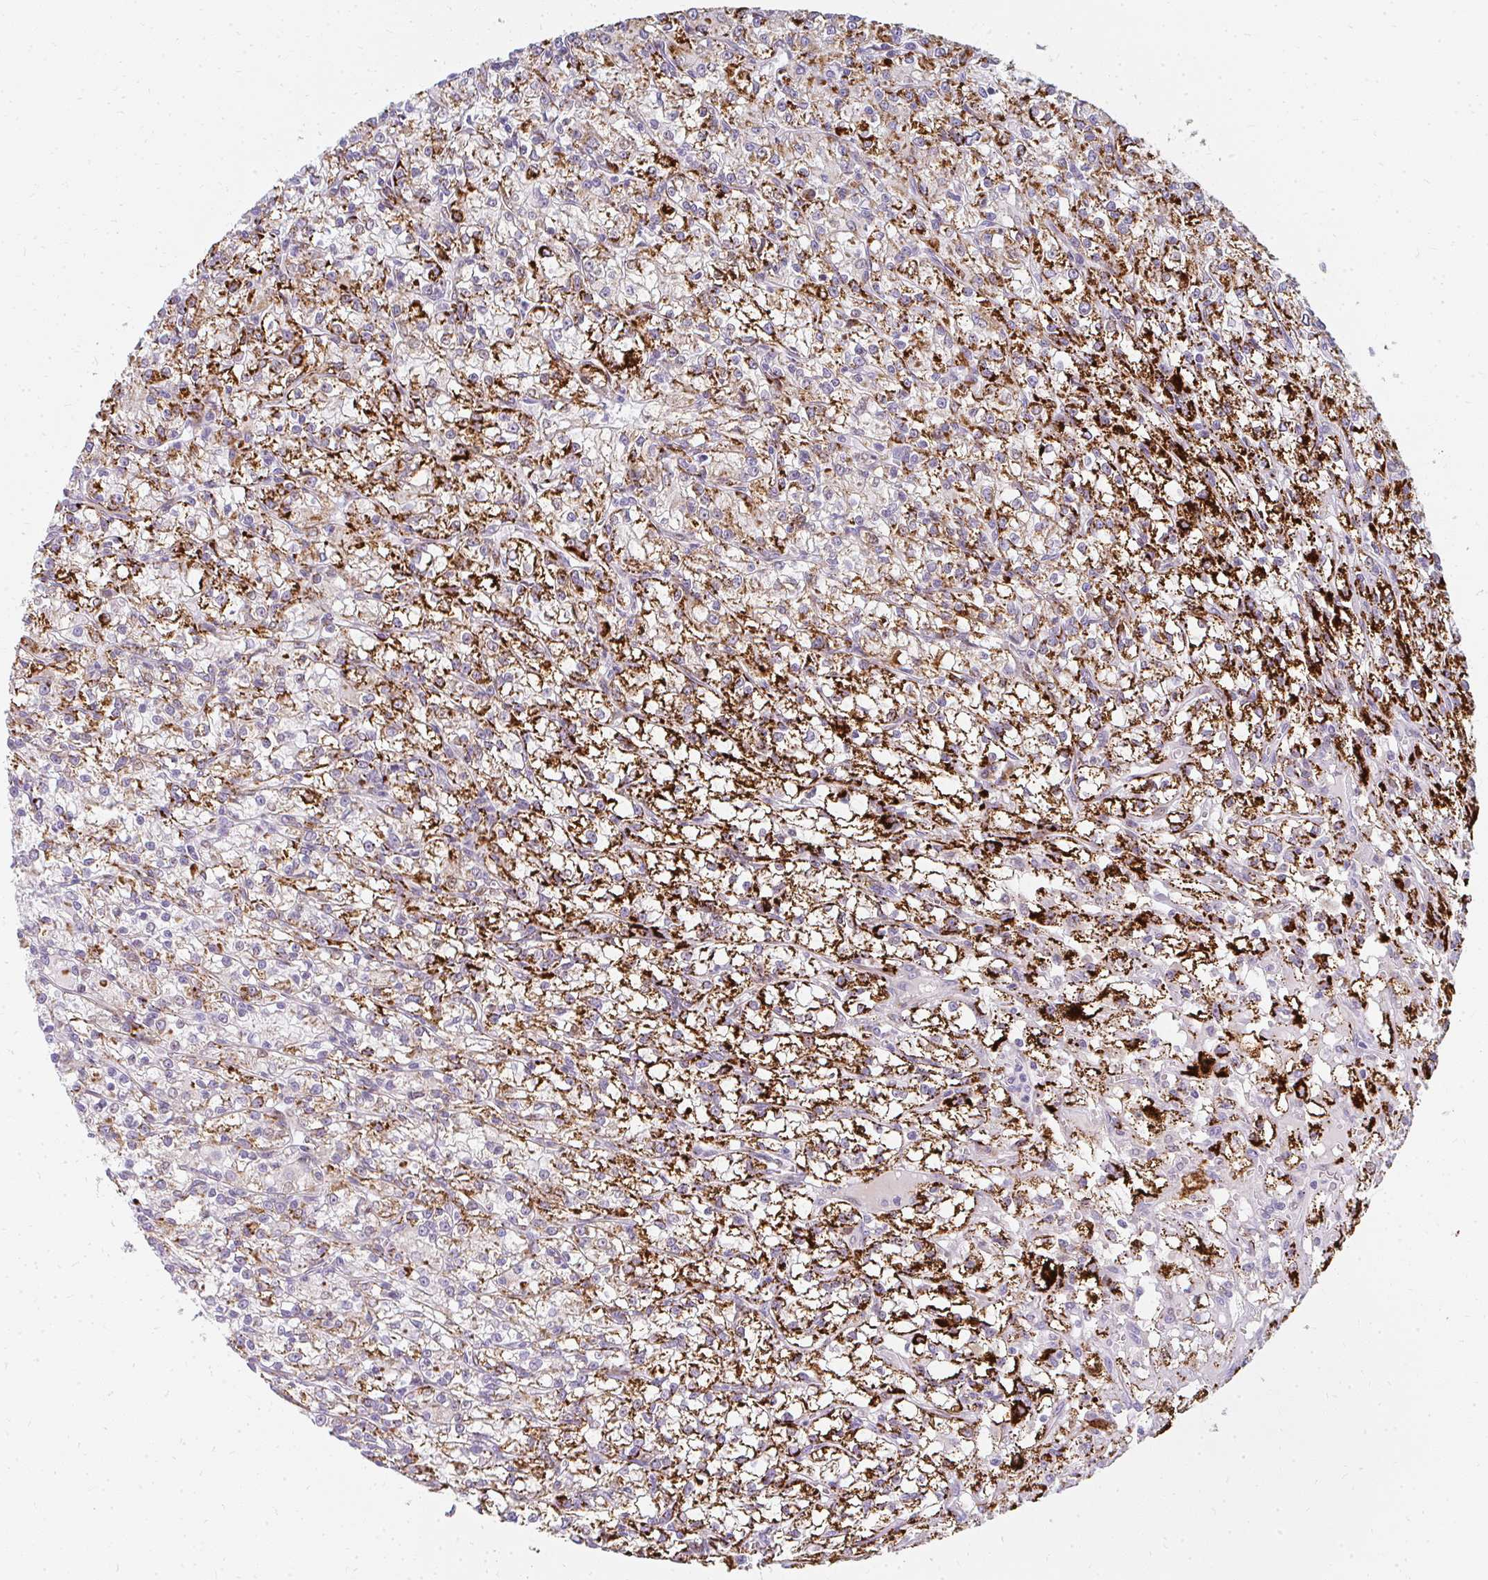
{"staining": {"intensity": "strong", "quantity": ">75%", "location": "cytoplasmic/membranous"}, "tissue": "renal cancer", "cell_type": "Tumor cells", "image_type": "cancer", "snomed": [{"axis": "morphology", "description": "Adenocarcinoma, NOS"}, {"axis": "topography", "description": "Kidney"}], "caption": "Approximately >75% of tumor cells in renal cancer show strong cytoplasmic/membranous protein expression as visualized by brown immunohistochemical staining.", "gene": "PLA2G5", "patient": {"sex": "female", "age": 59}}